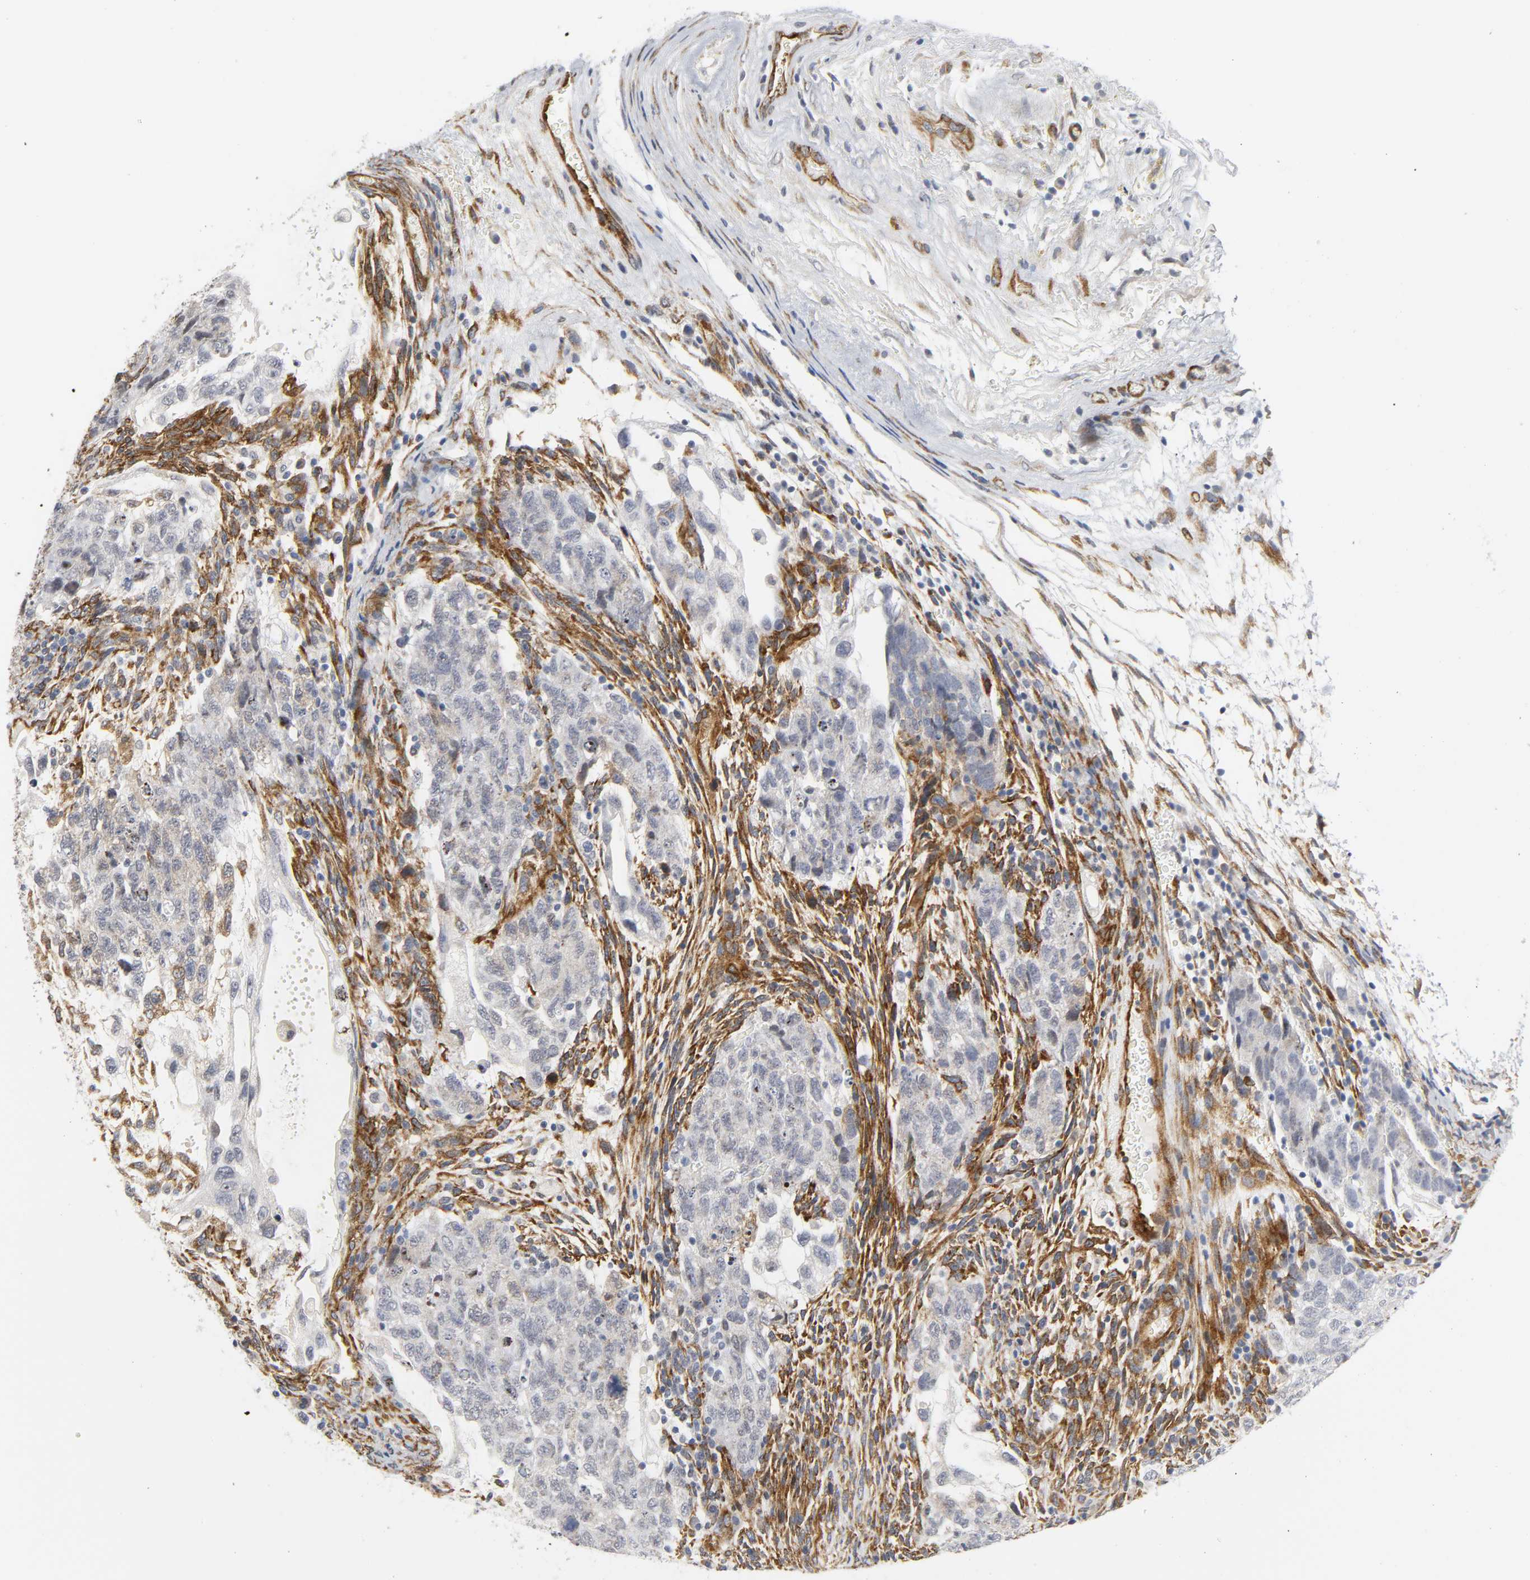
{"staining": {"intensity": "negative", "quantity": "none", "location": "none"}, "tissue": "testis cancer", "cell_type": "Tumor cells", "image_type": "cancer", "snomed": [{"axis": "morphology", "description": "Normal tissue, NOS"}, {"axis": "morphology", "description": "Carcinoma, Embryonal, NOS"}, {"axis": "topography", "description": "Testis"}], "caption": "DAB immunohistochemical staining of human testis cancer (embryonal carcinoma) exhibits no significant staining in tumor cells.", "gene": "DOCK1", "patient": {"sex": "male", "age": 36}}